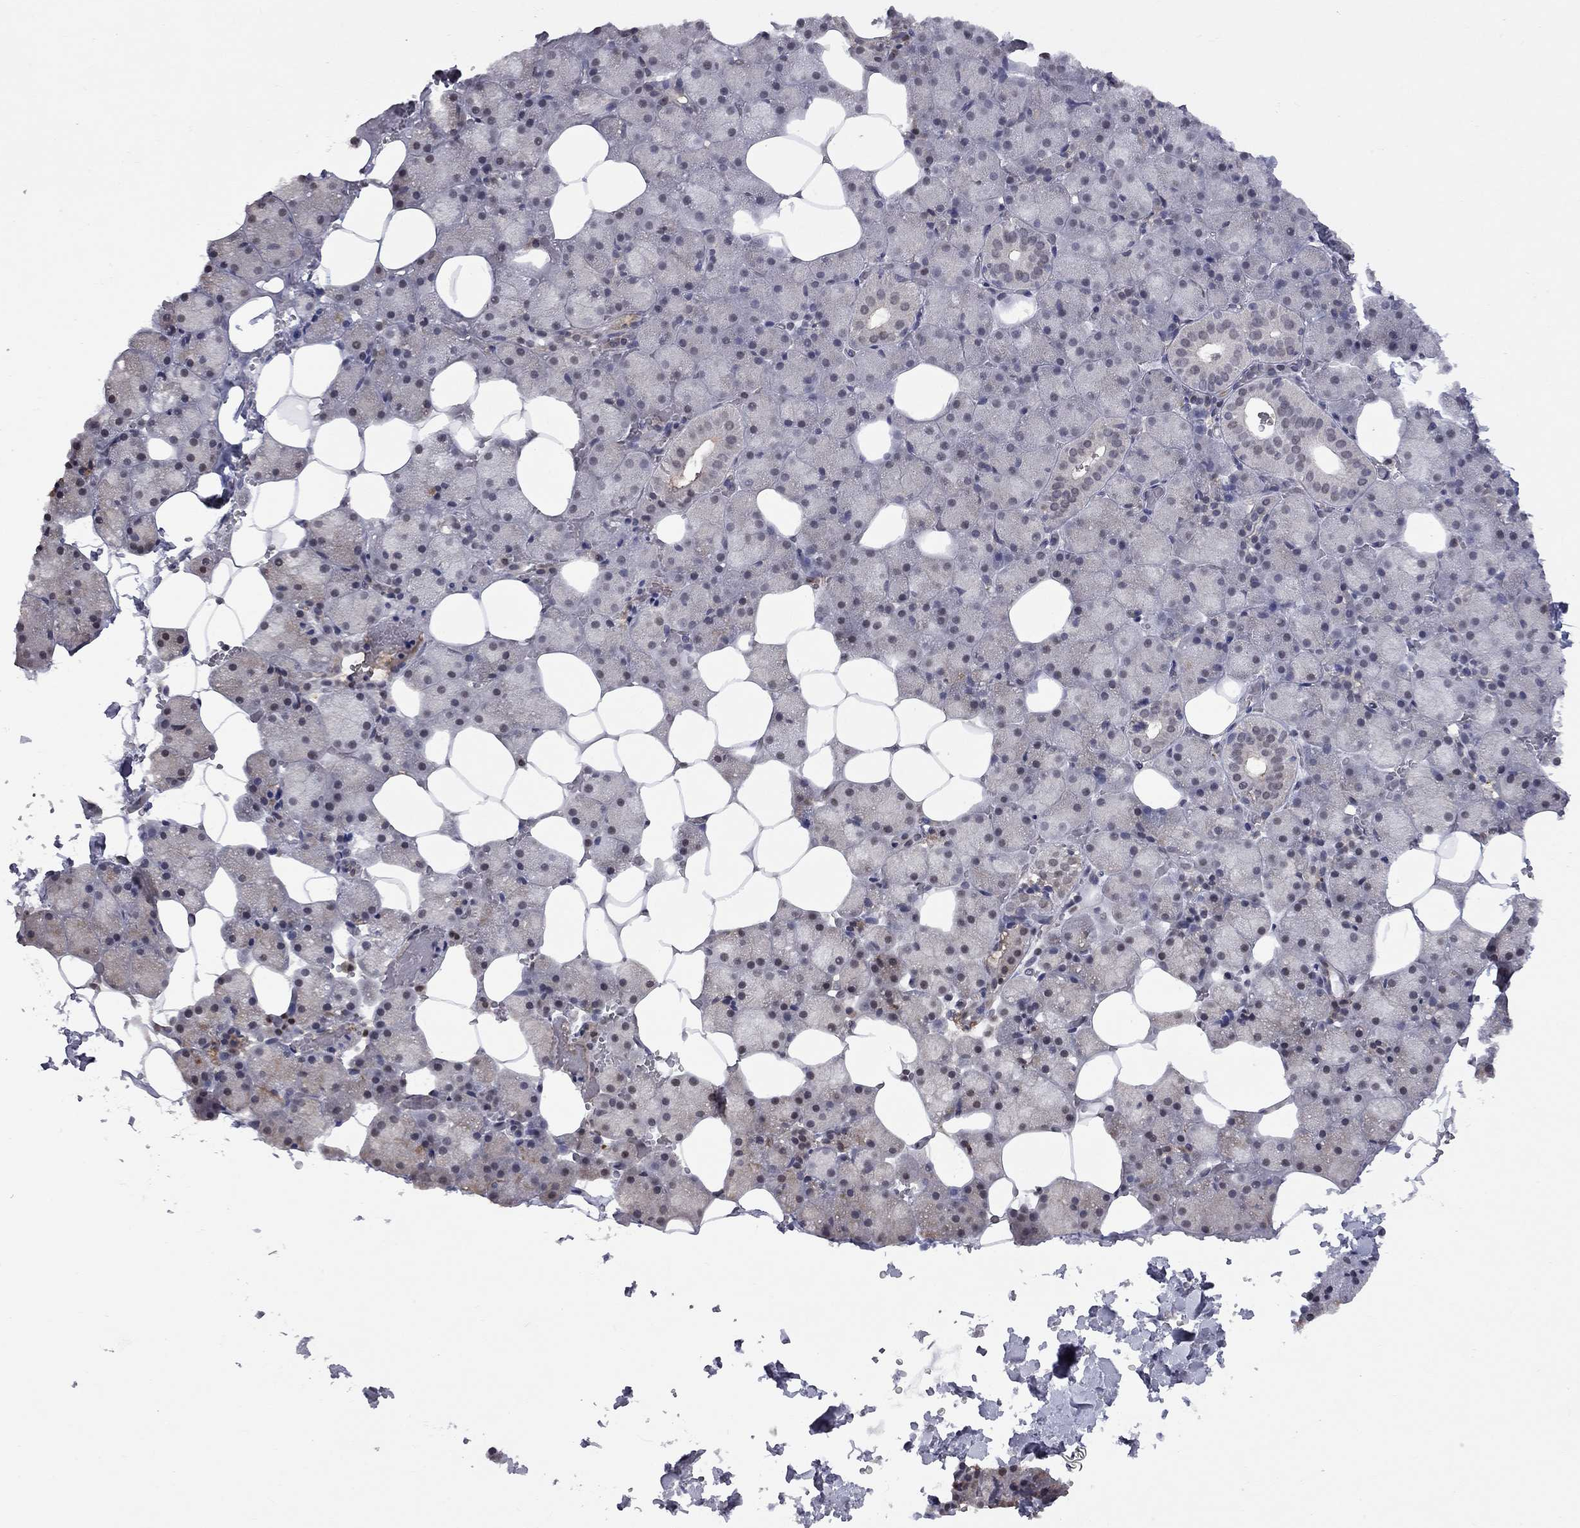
{"staining": {"intensity": "moderate", "quantity": "<25%", "location": "nuclear"}, "tissue": "salivary gland", "cell_type": "Glandular cells", "image_type": "normal", "snomed": [{"axis": "morphology", "description": "Normal tissue, NOS"}, {"axis": "topography", "description": "Salivary gland"}], "caption": "Immunohistochemistry (IHC) (DAB (3,3'-diaminobenzidine)) staining of normal human salivary gland shows moderate nuclear protein positivity in about <25% of glandular cells.", "gene": "RFWD3", "patient": {"sex": "male", "age": 38}}